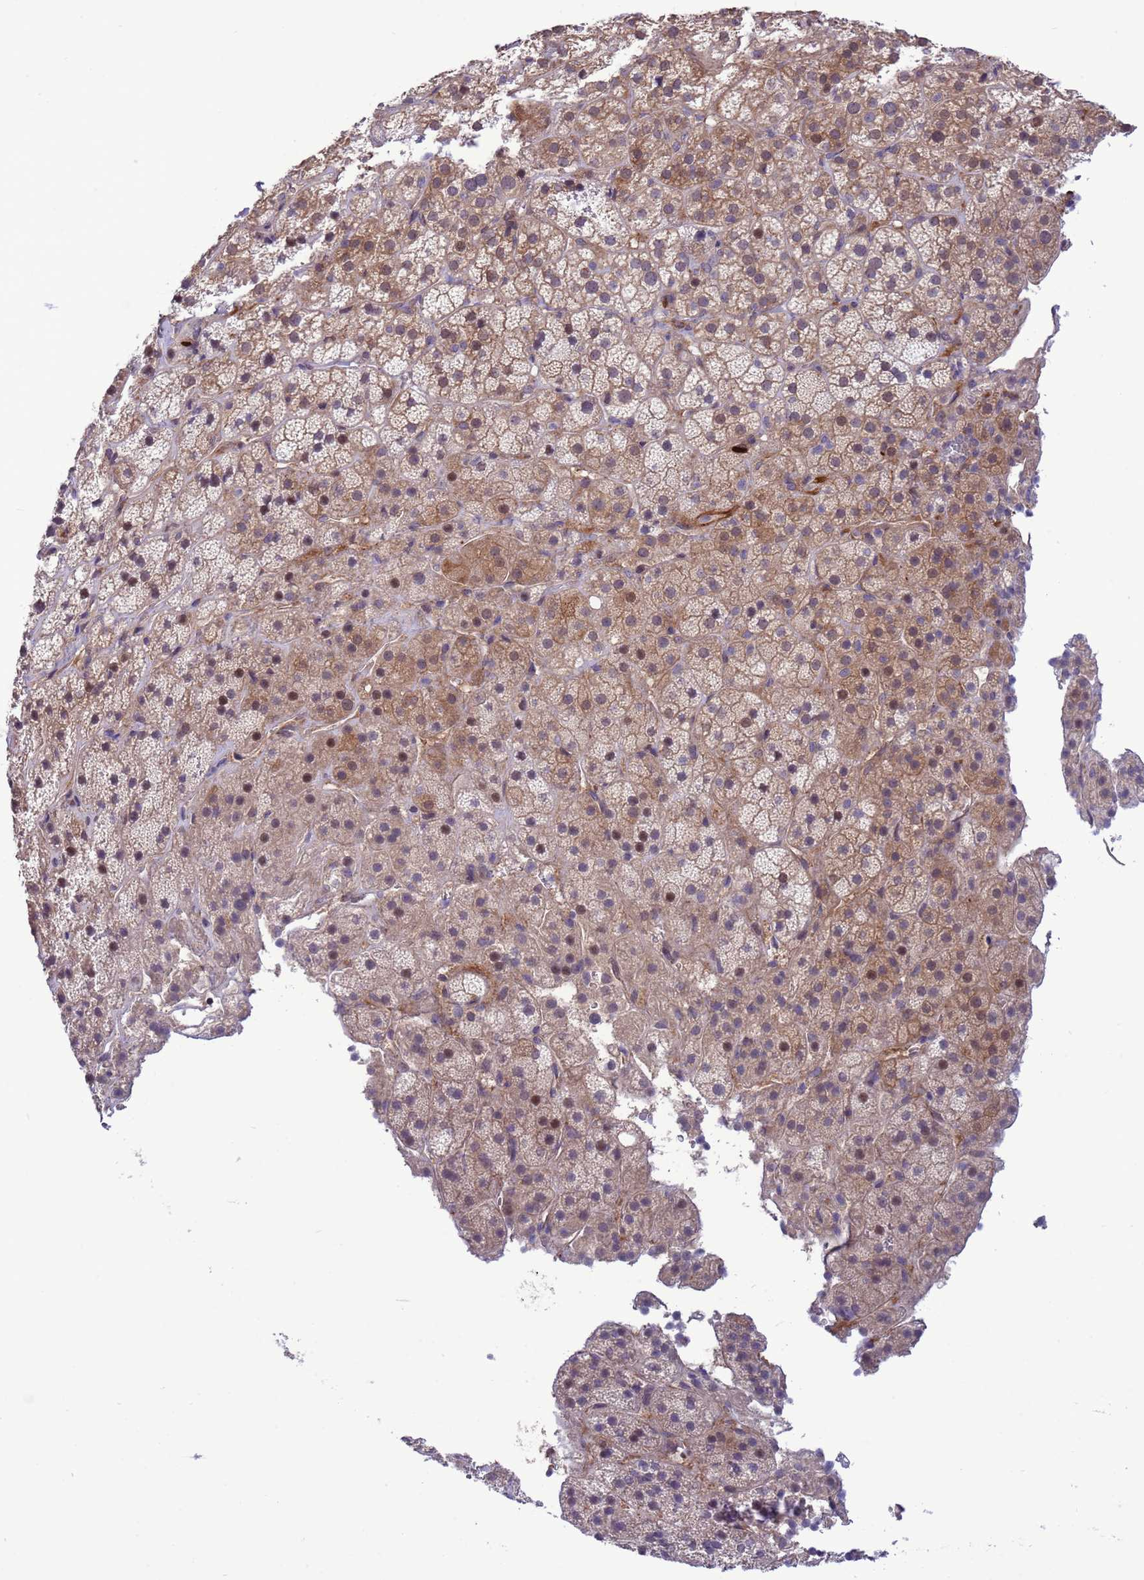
{"staining": {"intensity": "moderate", "quantity": "25%-75%", "location": "cytoplasmic/membranous,nuclear"}, "tissue": "adrenal gland", "cell_type": "Glandular cells", "image_type": "normal", "snomed": [{"axis": "morphology", "description": "Normal tissue, NOS"}, {"axis": "topography", "description": "Adrenal gland"}], "caption": "Immunohistochemical staining of benign human adrenal gland demonstrates 25%-75% levels of moderate cytoplasmic/membranous,nuclear protein expression in approximately 25%-75% of glandular cells. The staining was performed using DAB to visualize the protein expression in brown, while the nuclei were stained in blue with hematoxylin (Magnification: 20x).", "gene": "GJA10", "patient": {"sex": "female", "age": 70}}